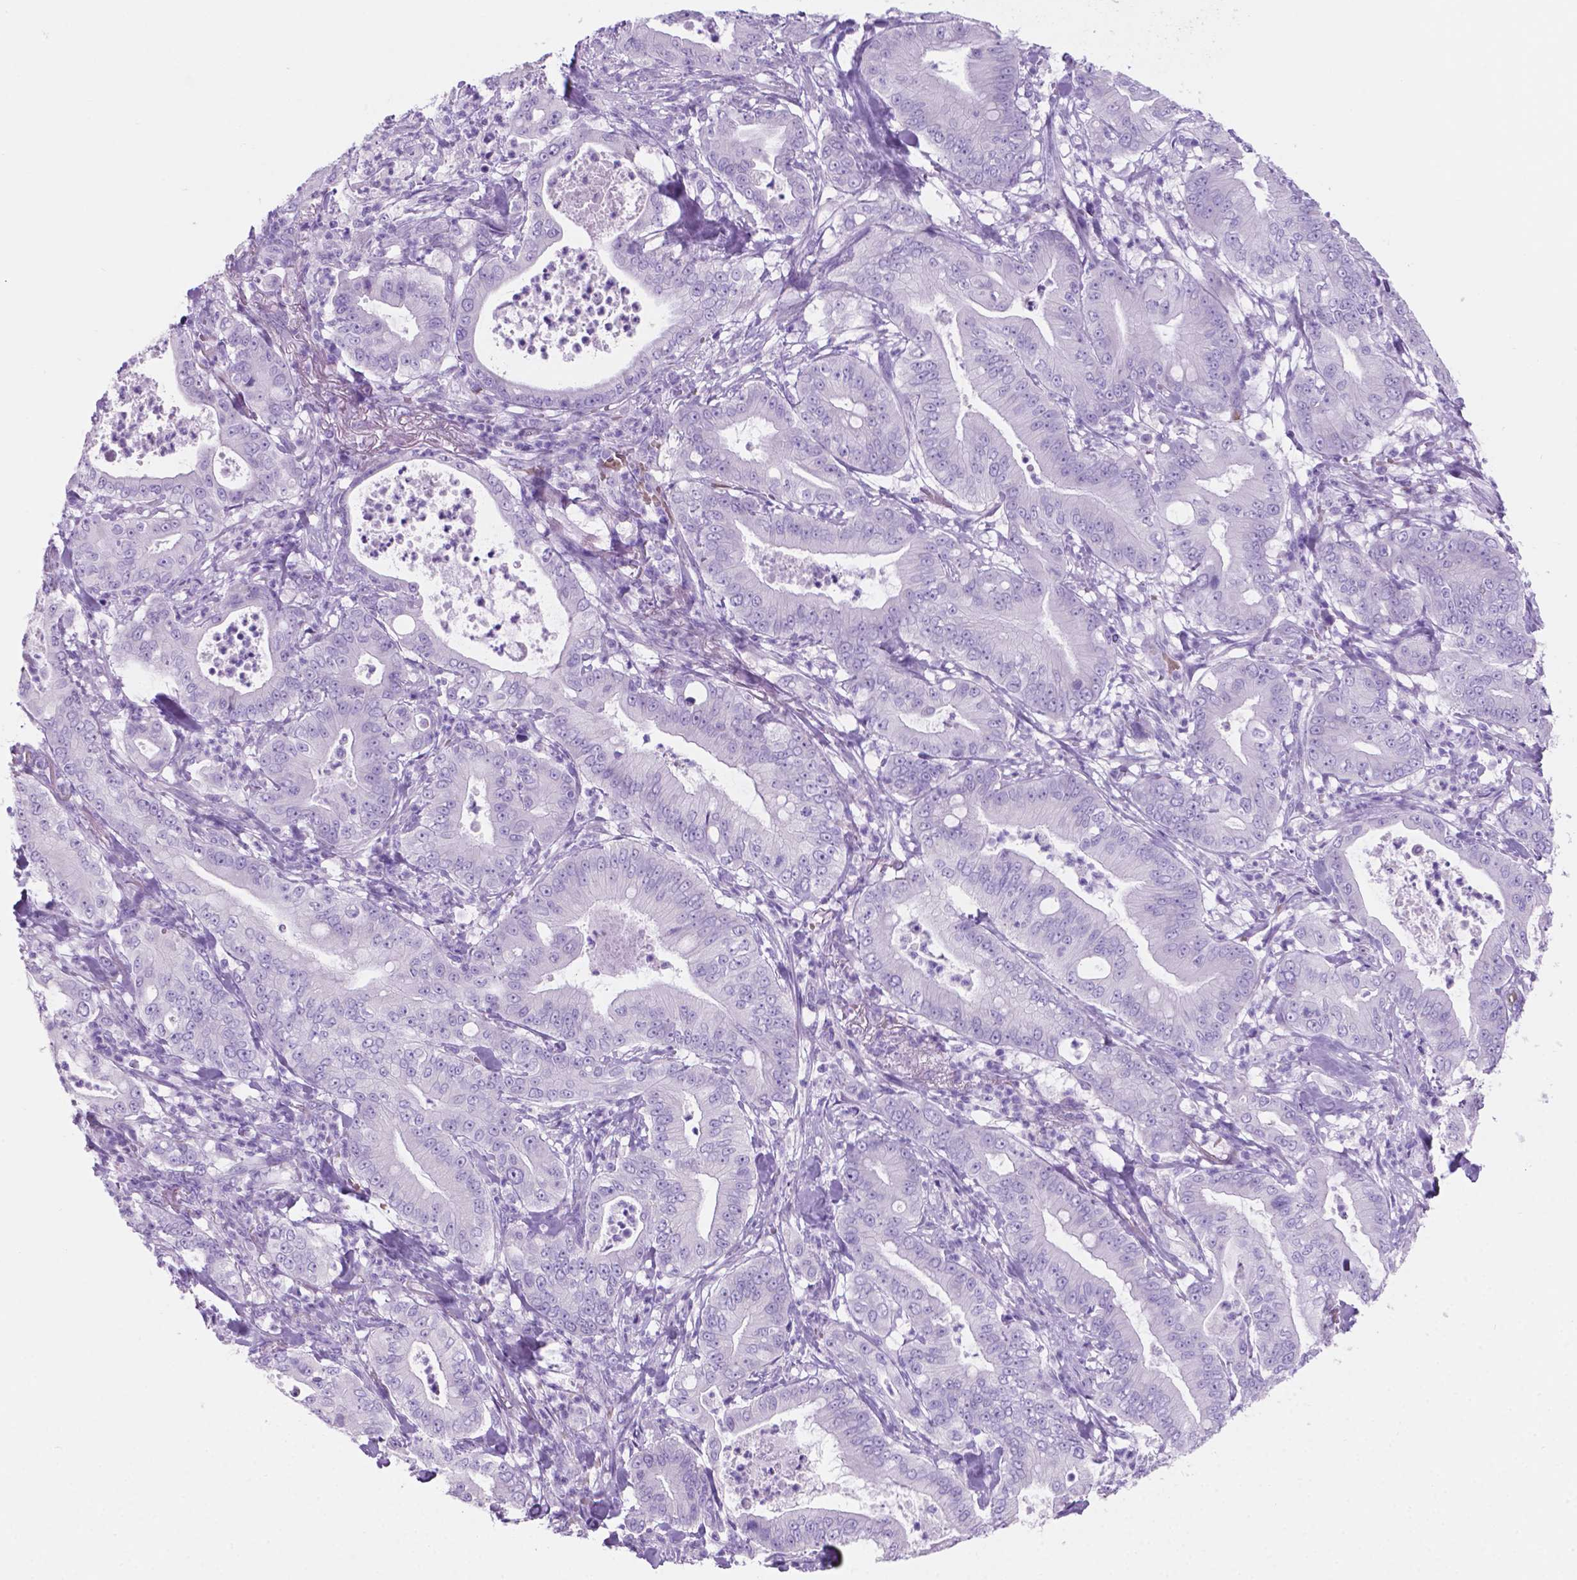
{"staining": {"intensity": "negative", "quantity": "none", "location": "none"}, "tissue": "pancreatic cancer", "cell_type": "Tumor cells", "image_type": "cancer", "snomed": [{"axis": "morphology", "description": "Adenocarcinoma, NOS"}, {"axis": "topography", "description": "Pancreas"}], "caption": "A high-resolution histopathology image shows immunohistochemistry staining of adenocarcinoma (pancreatic), which displays no significant expression in tumor cells. The staining was performed using DAB (3,3'-diaminobenzidine) to visualize the protein expression in brown, while the nuclei were stained in blue with hematoxylin (Magnification: 20x).", "gene": "GRIN2B", "patient": {"sex": "male", "age": 71}}